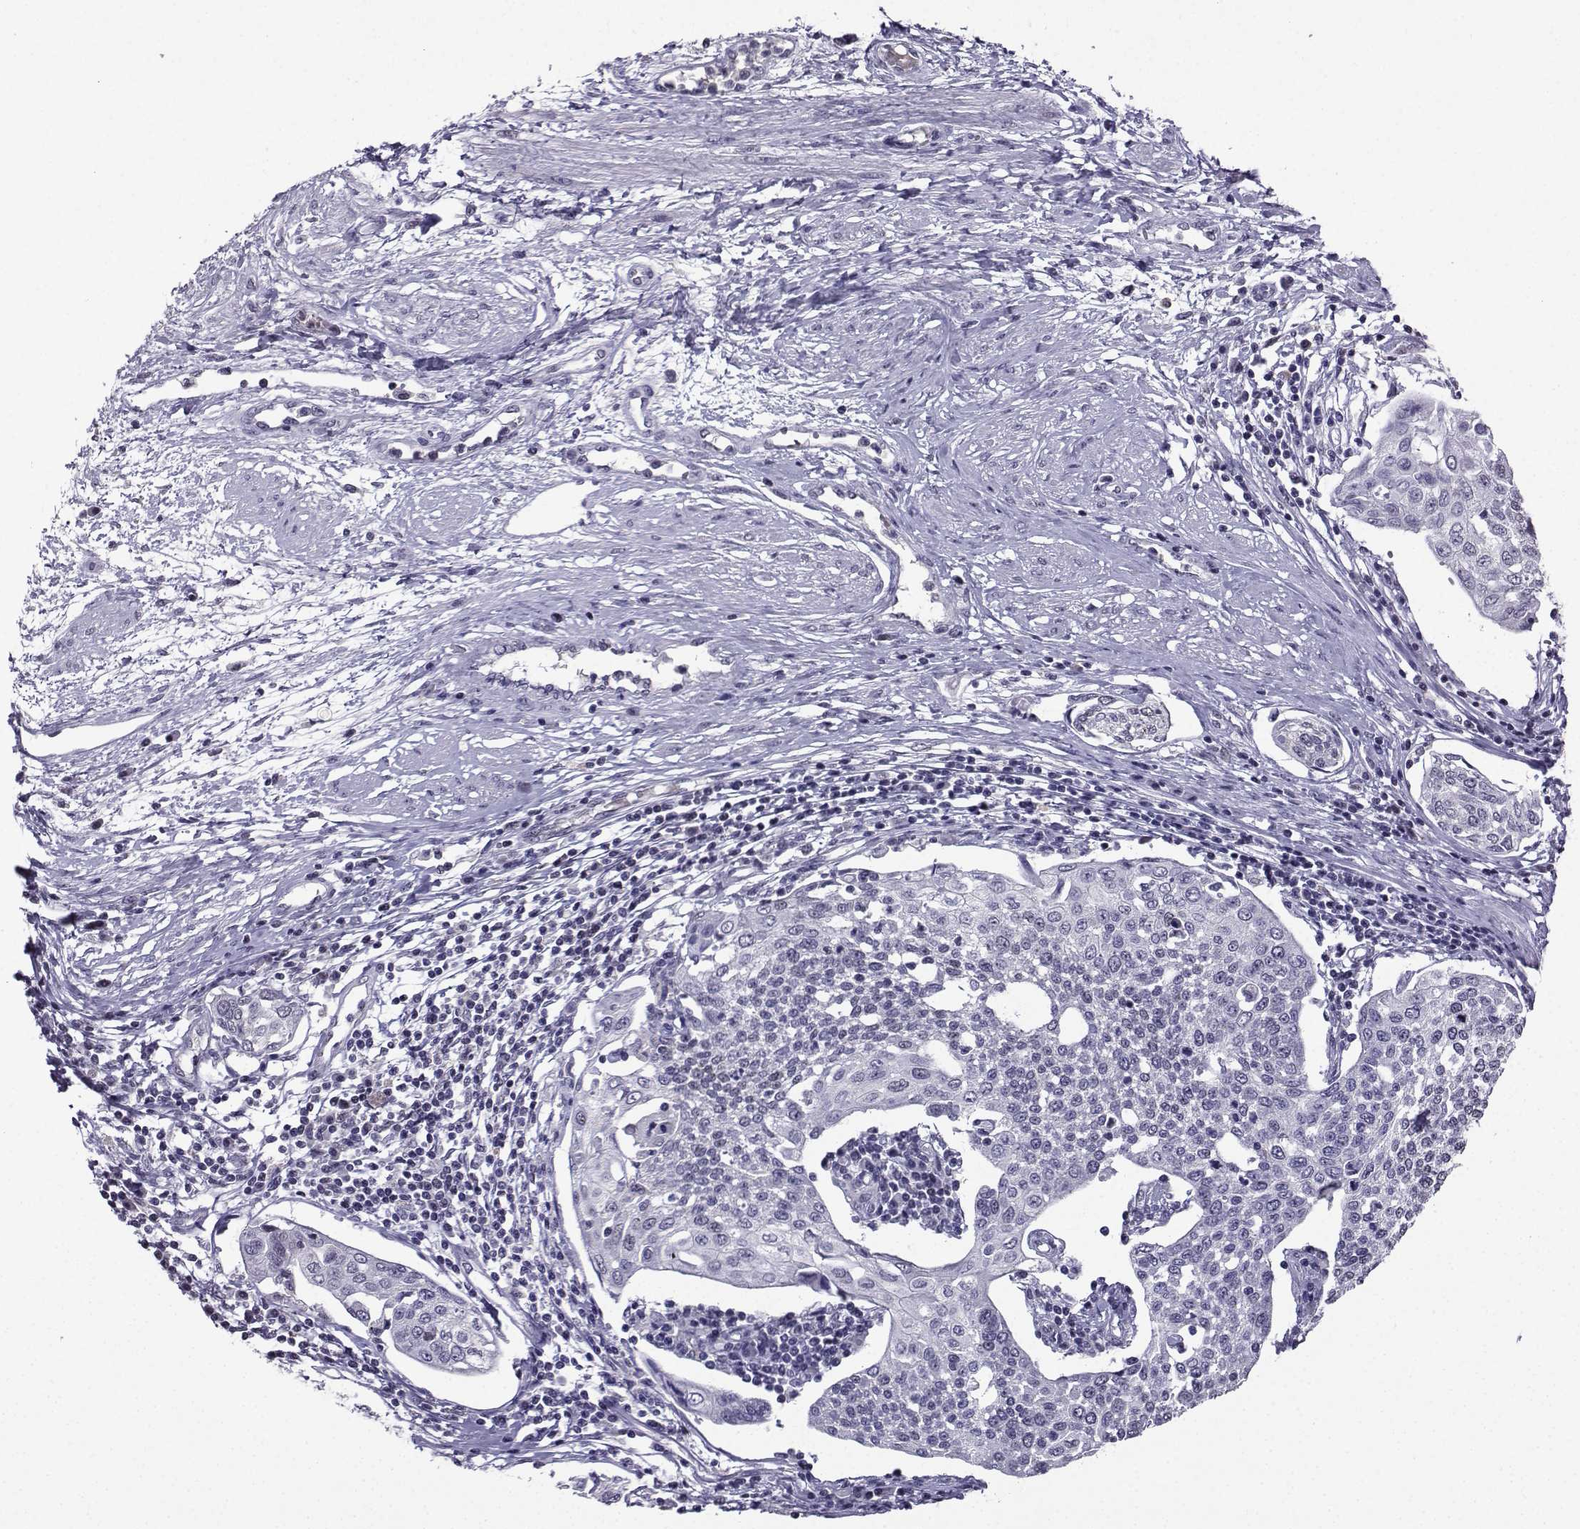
{"staining": {"intensity": "negative", "quantity": "none", "location": "none"}, "tissue": "cervical cancer", "cell_type": "Tumor cells", "image_type": "cancer", "snomed": [{"axis": "morphology", "description": "Squamous cell carcinoma, NOS"}, {"axis": "topography", "description": "Cervix"}], "caption": "IHC histopathology image of neoplastic tissue: cervical cancer stained with DAB (3,3'-diaminobenzidine) displays no significant protein expression in tumor cells.", "gene": "LRFN2", "patient": {"sex": "female", "age": 34}}